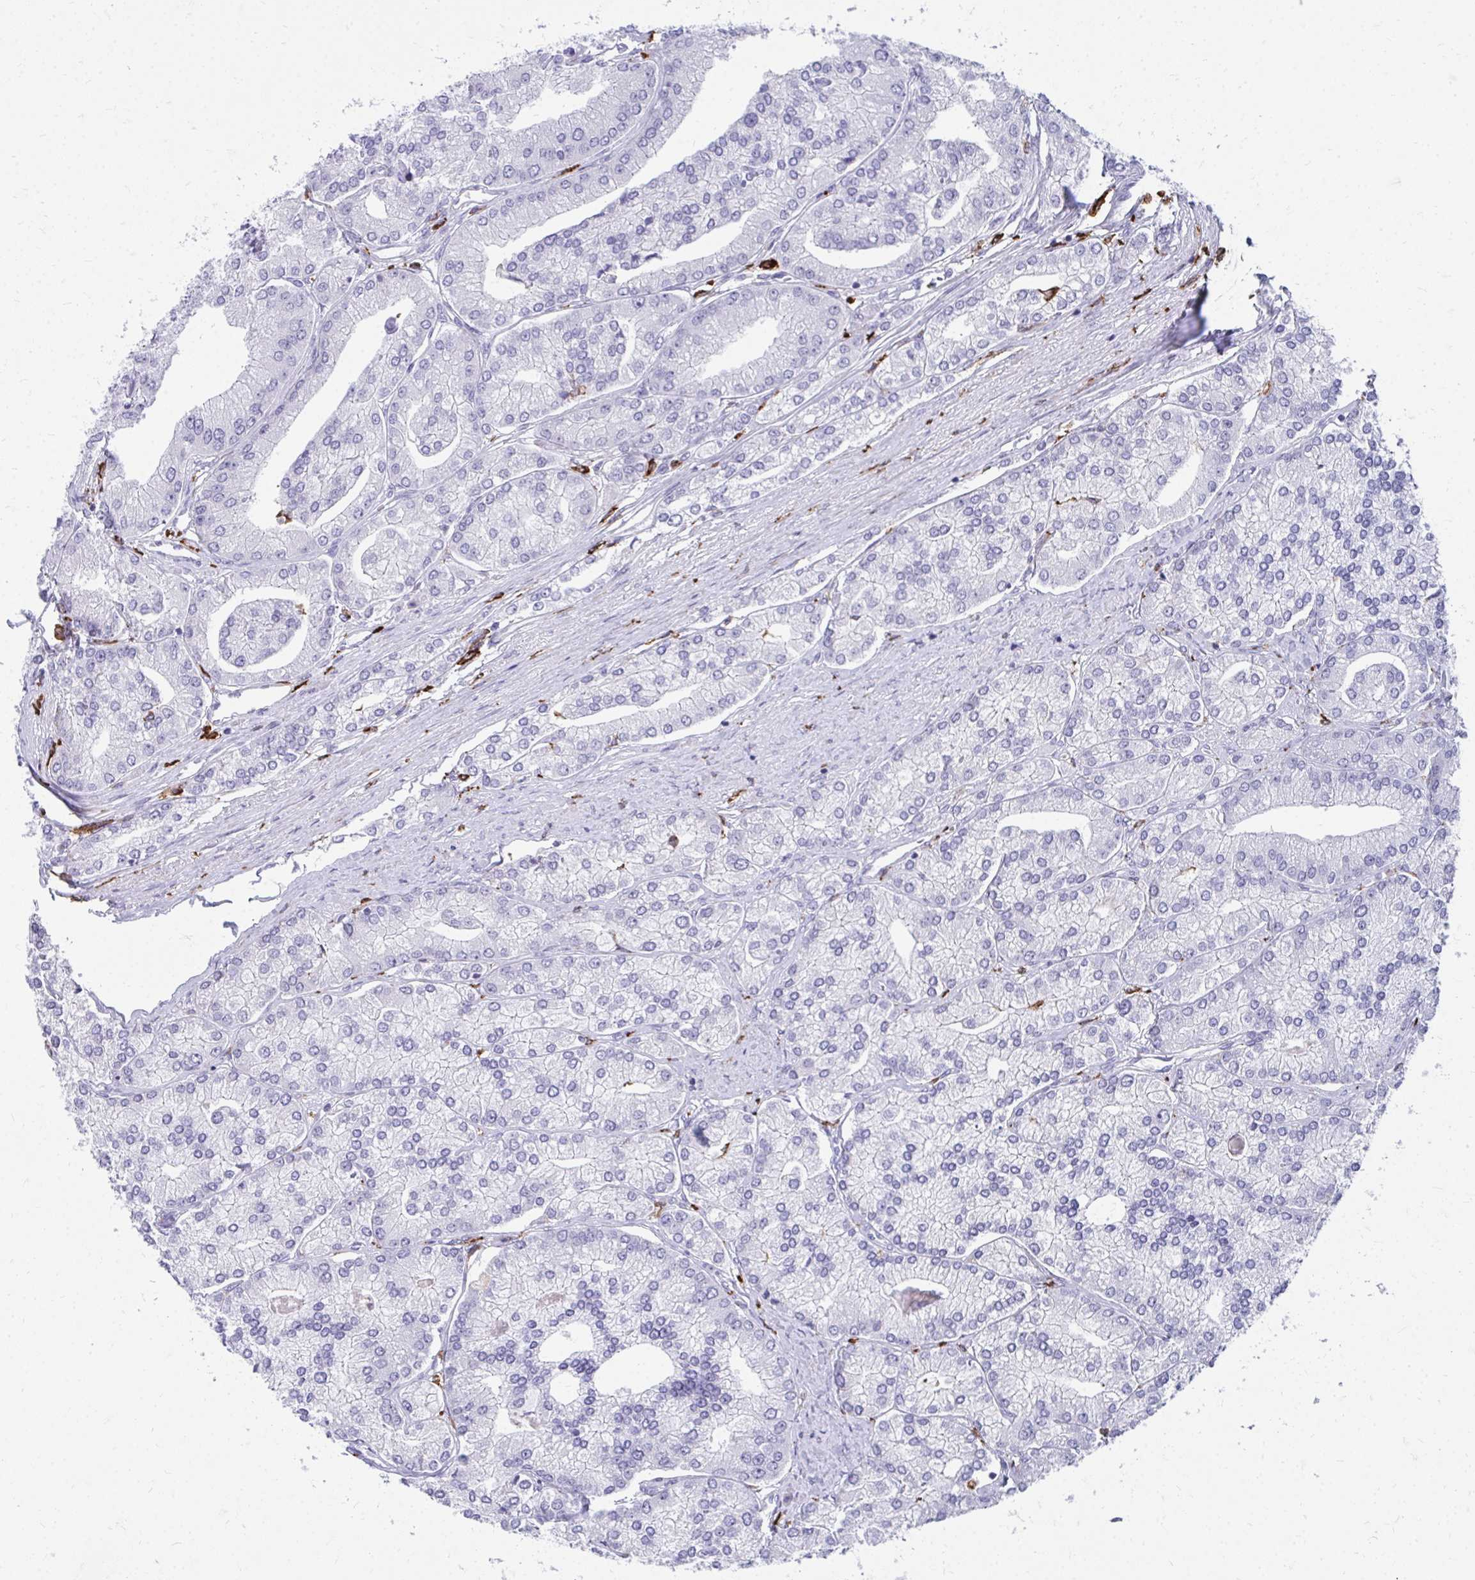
{"staining": {"intensity": "negative", "quantity": "none", "location": "none"}, "tissue": "prostate cancer", "cell_type": "Tumor cells", "image_type": "cancer", "snomed": [{"axis": "morphology", "description": "Adenocarcinoma, High grade"}, {"axis": "topography", "description": "Prostate"}], "caption": "DAB immunohistochemical staining of adenocarcinoma (high-grade) (prostate) reveals no significant staining in tumor cells.", "gene": "CD163", "patient": {"sex": "male", "age": 61}}